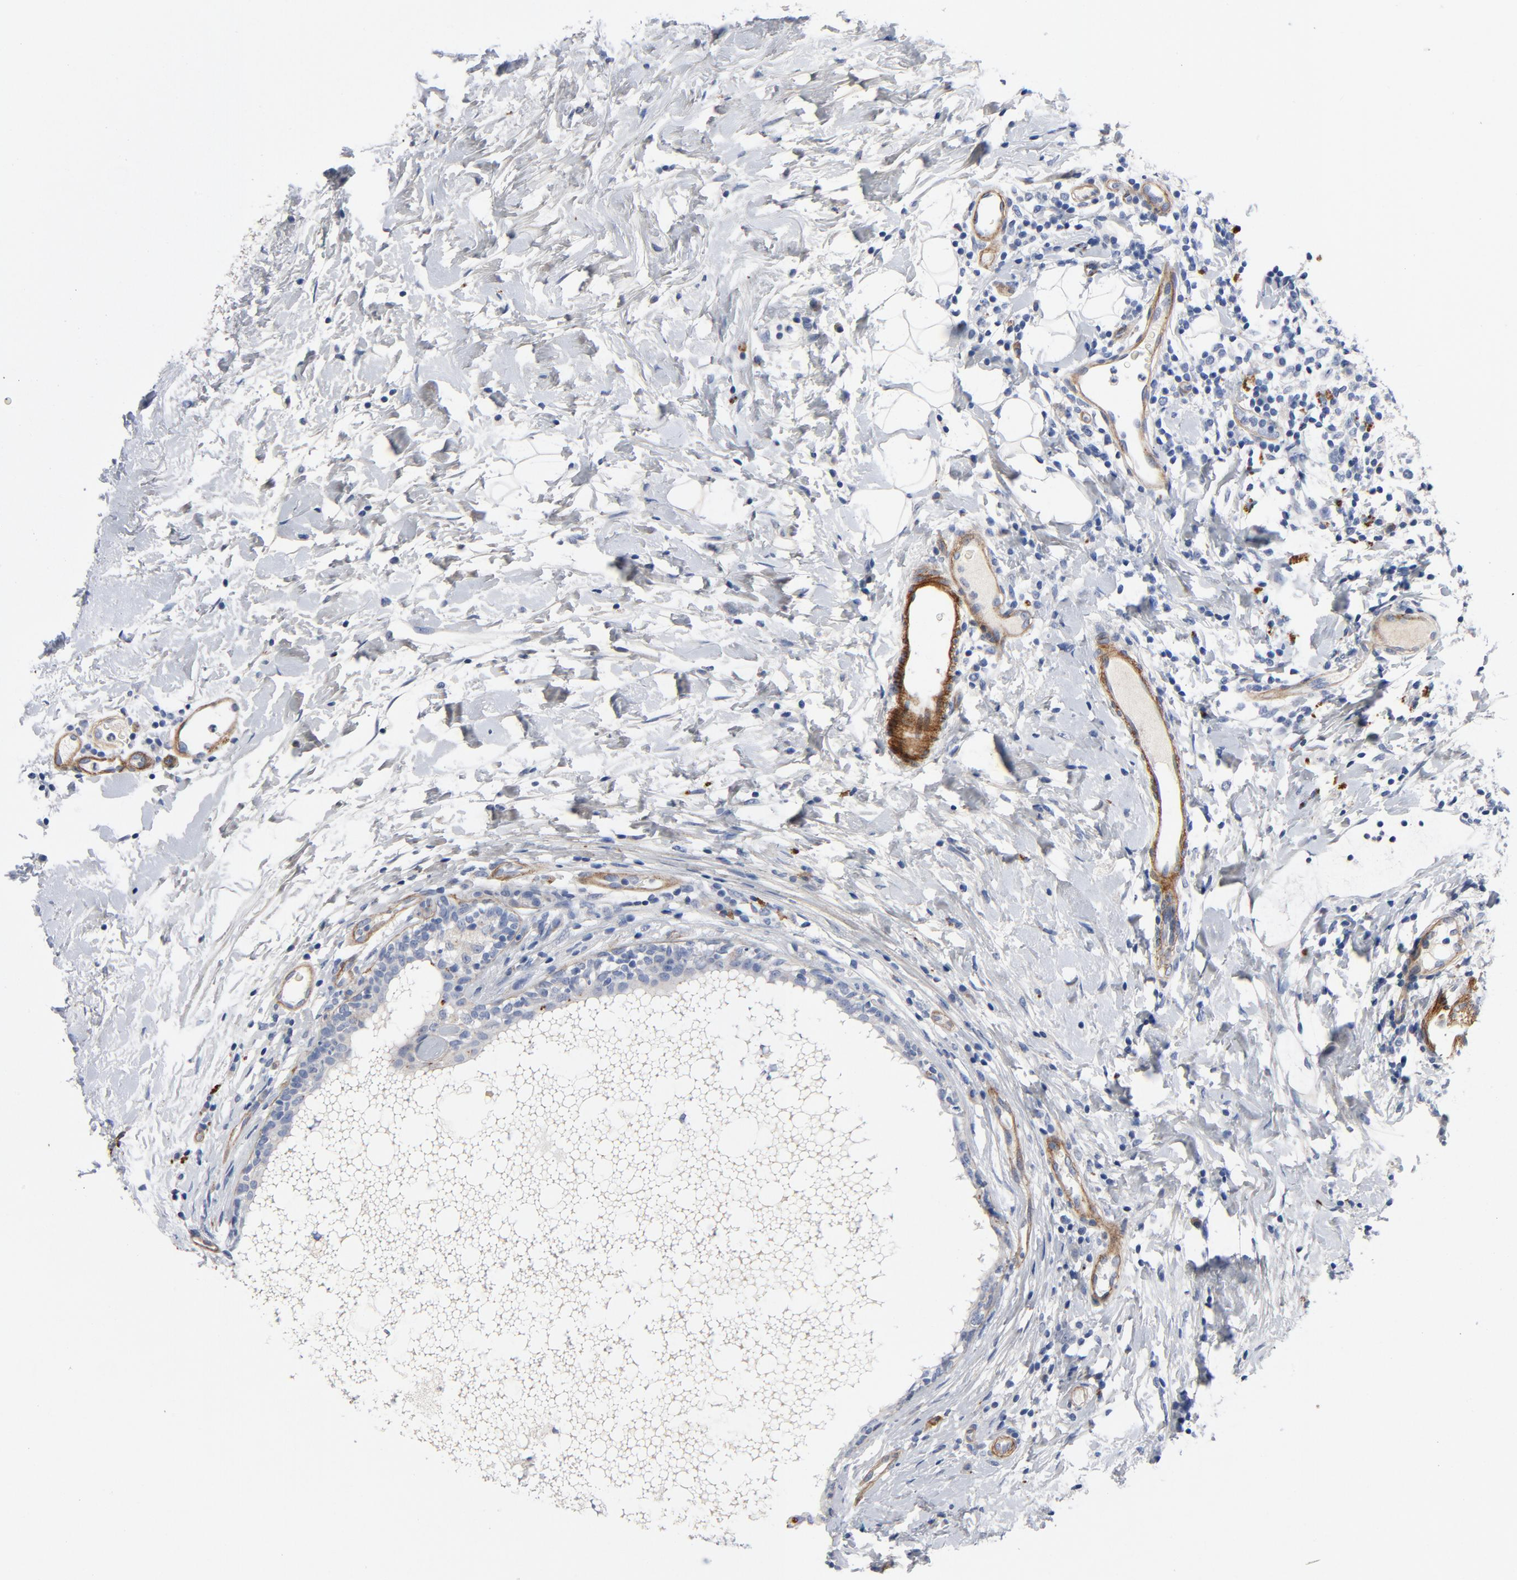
{"staining": {"intensity": "negative", "quantity": "none", "location": "none"}, "tissue": "breast cancer", "cell_type": "Tumor cells", "image_type": "cancer", "snomed": [{"axis": "morphology", "description": "Duct carcinoma"}, {"axis": "topography", "description": "Breast"}], "caption": "This image is of breast cancer stained with immunohistochemistry to label a protein in brown with the nuclei are counter-stained blue. There is no expression in tumor cells.", "gene": "LAMC1", "patient": {"sex": "female", "age": 40}}